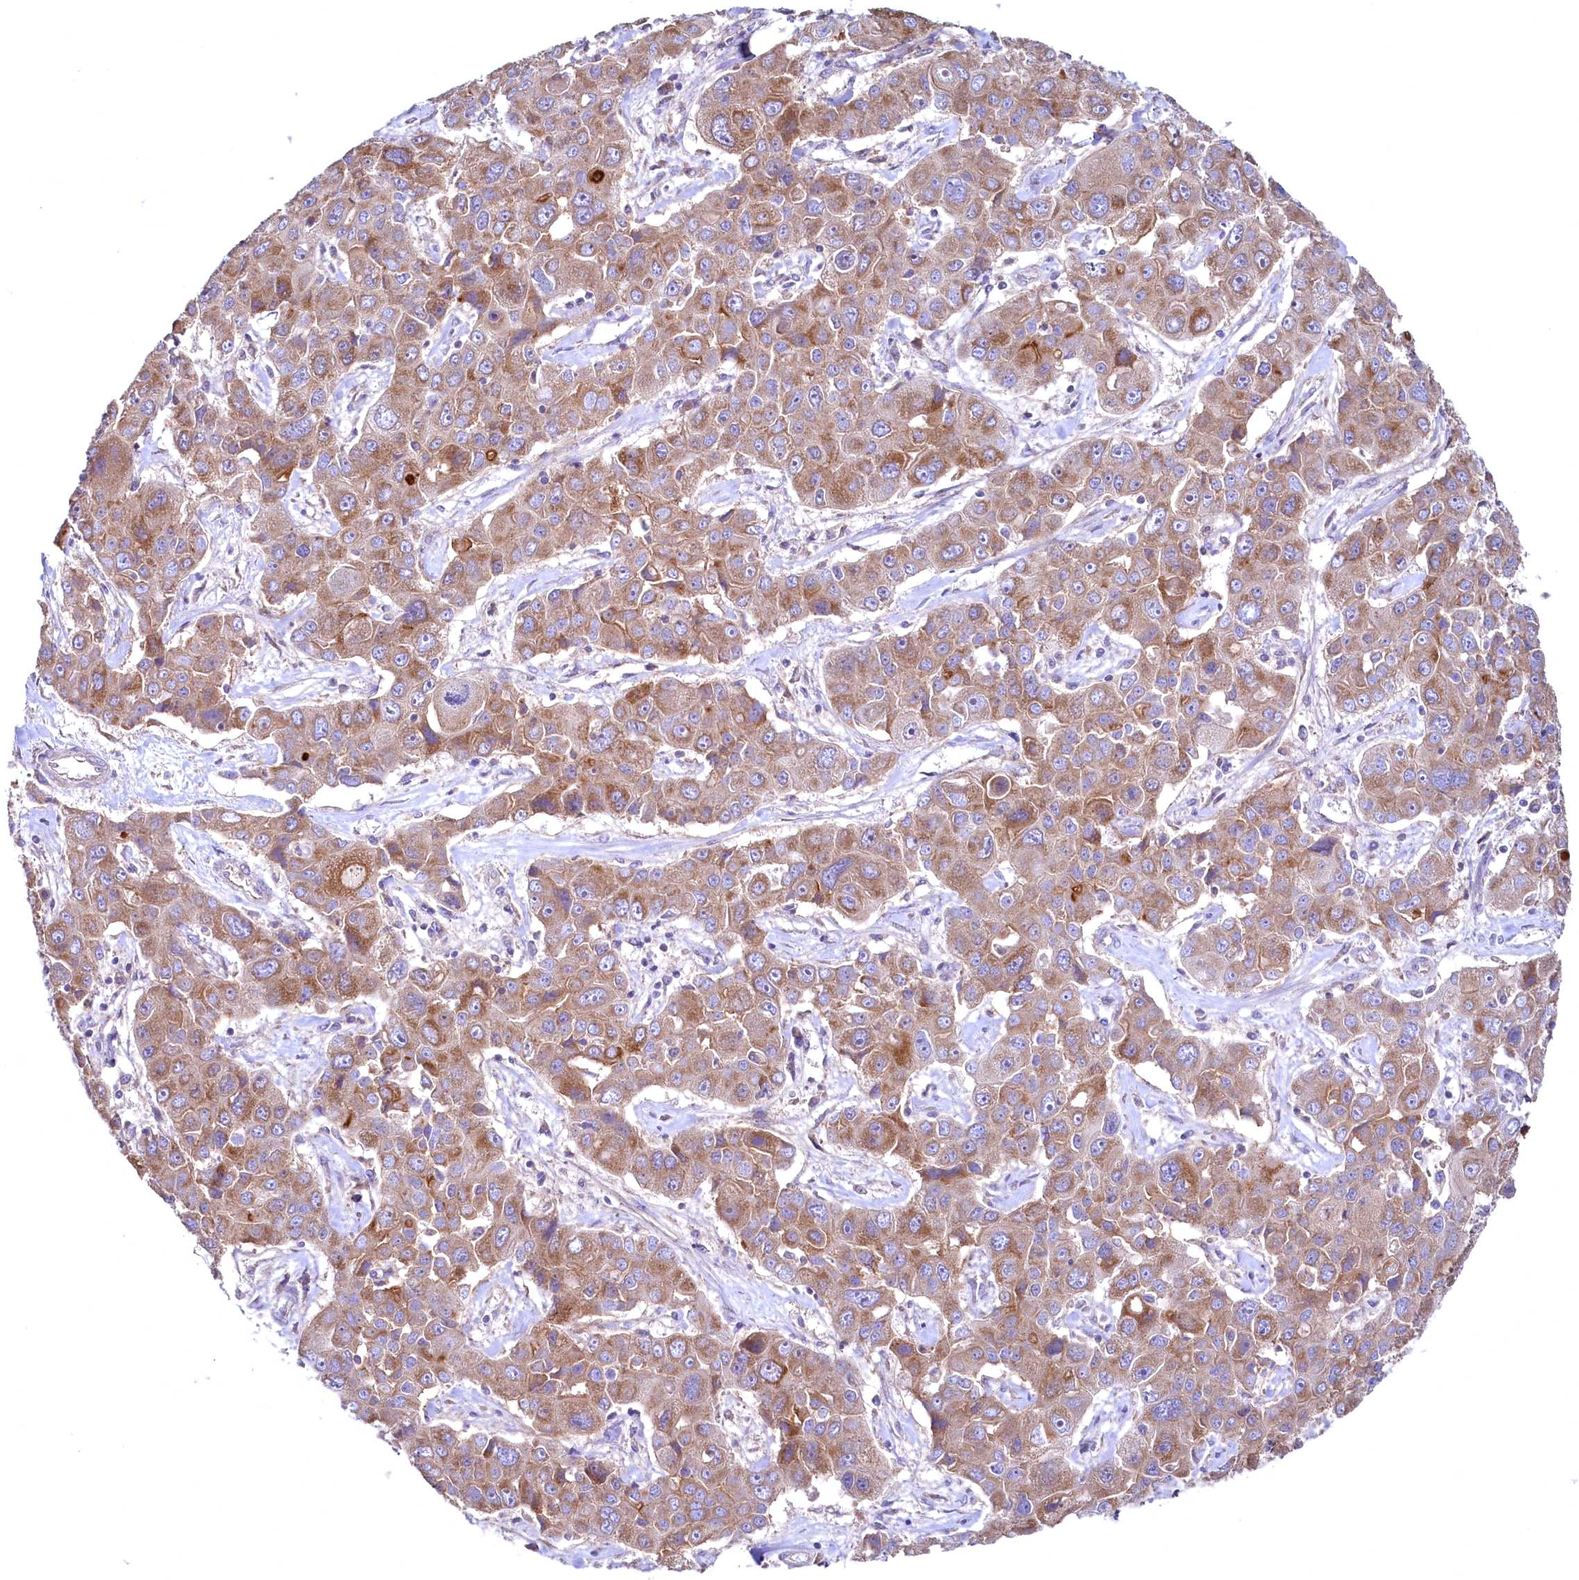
{"staining": {"intensity": "moderate", "quantity": ">75%", "location": "cytoplasmic/membranous"}, "tissue": "liver cancer", "cell_type": "Tumor cells", "image_type": "cancer", "snomed": [{"axis": "morphology", "description": "Cholangiocarcinoma"}, {"axis": "topography", "description": "Liver"}], "caption": "IHC image of neoplastic tissue: liver cholangiocarcinoma stained using IHC shows medium levels of moderate protein expression localized specifically in the cytoplasmic/membranous of tumor cells, appearing as a cytoplasmic/membranous brown color.", "gene": "MRPL57", "patient": {"sex": "male", "age": 67}}